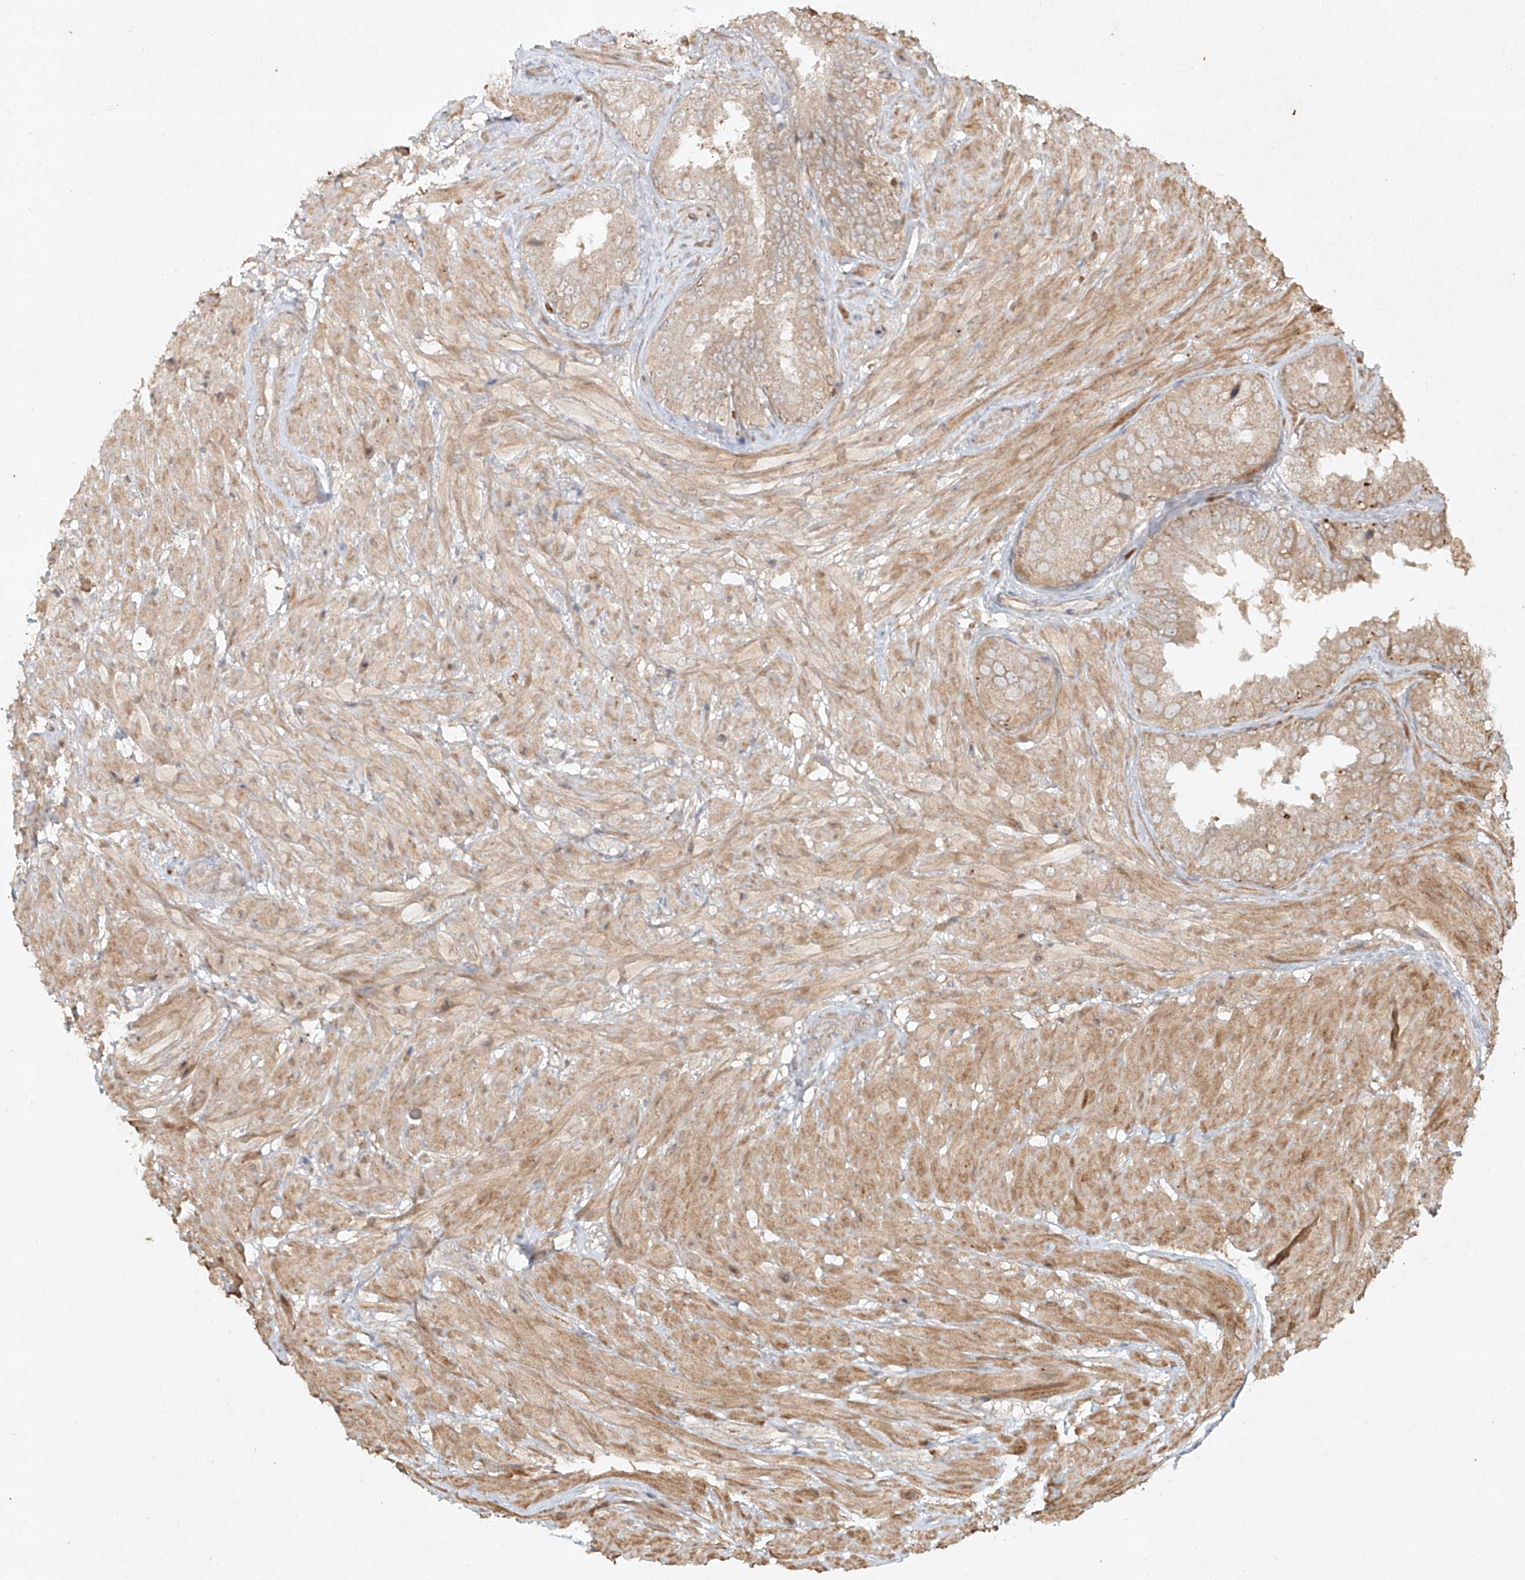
{"staining": {"intensity": "moderate", "quantity": "25%-75%", "location": "cytoplasmic/membranous"}, "tissue": "seminal vesicle", "cell_type": "Glandular cells", "image_type": "normal", "snomed": [{"axis": "morphology", "description": "Normal tissue, NOS"}, {"axis": "topography", "description": "Seminal veicle"}, {"axis": "topography", "description": "Peripheral nerve tissue"}], "caption": "Seminal vesicle was stained to show a protein in brown. There is medium levels of moderate cytoplasmic/membranous staining in about 25%-75% of glandular cells.", "gene": "CYYR1", "patient": {"sex": "male", "age": 63}}